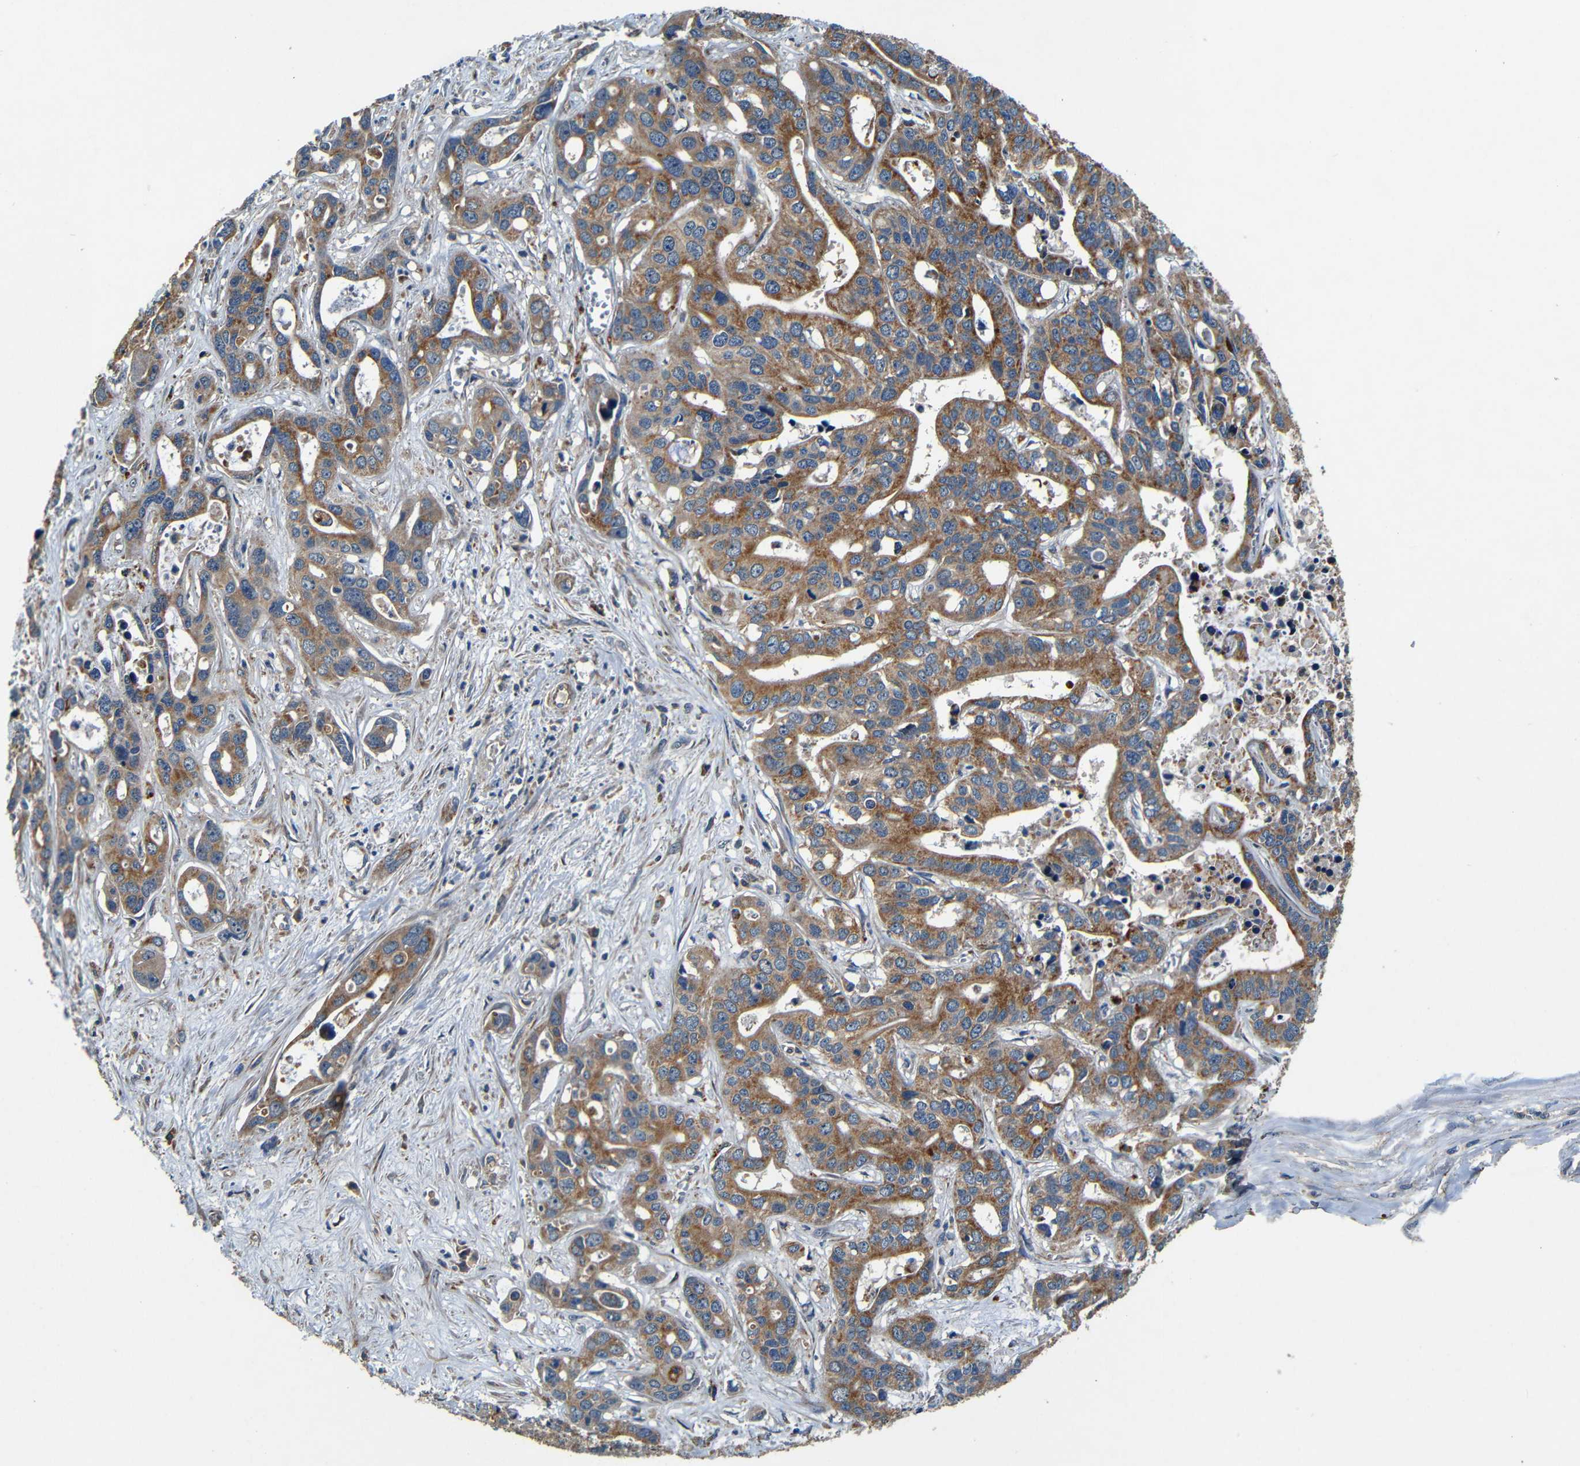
{"staining": {"intensity": "moderate", "quantity": ">75%", "location": "cytoplasmic/membranous"}, "tissue": "liver cancer", "cell_type": "Tumor cells", "image_type": "cancer", "snomed": [{"axis": "morphology", "description": "Cholangiocarcinoma"}, {"axis": "topography", "description": "Liver"}], "caption": "DAB immunohistochemical staining of human liver cholangiocarcinoma displays moderate cytoplasmic/membranous protein expression in approximately >75% of tumor cells.", "gene": "MTX1", "patient": {"sex": "female", "age": 65}}